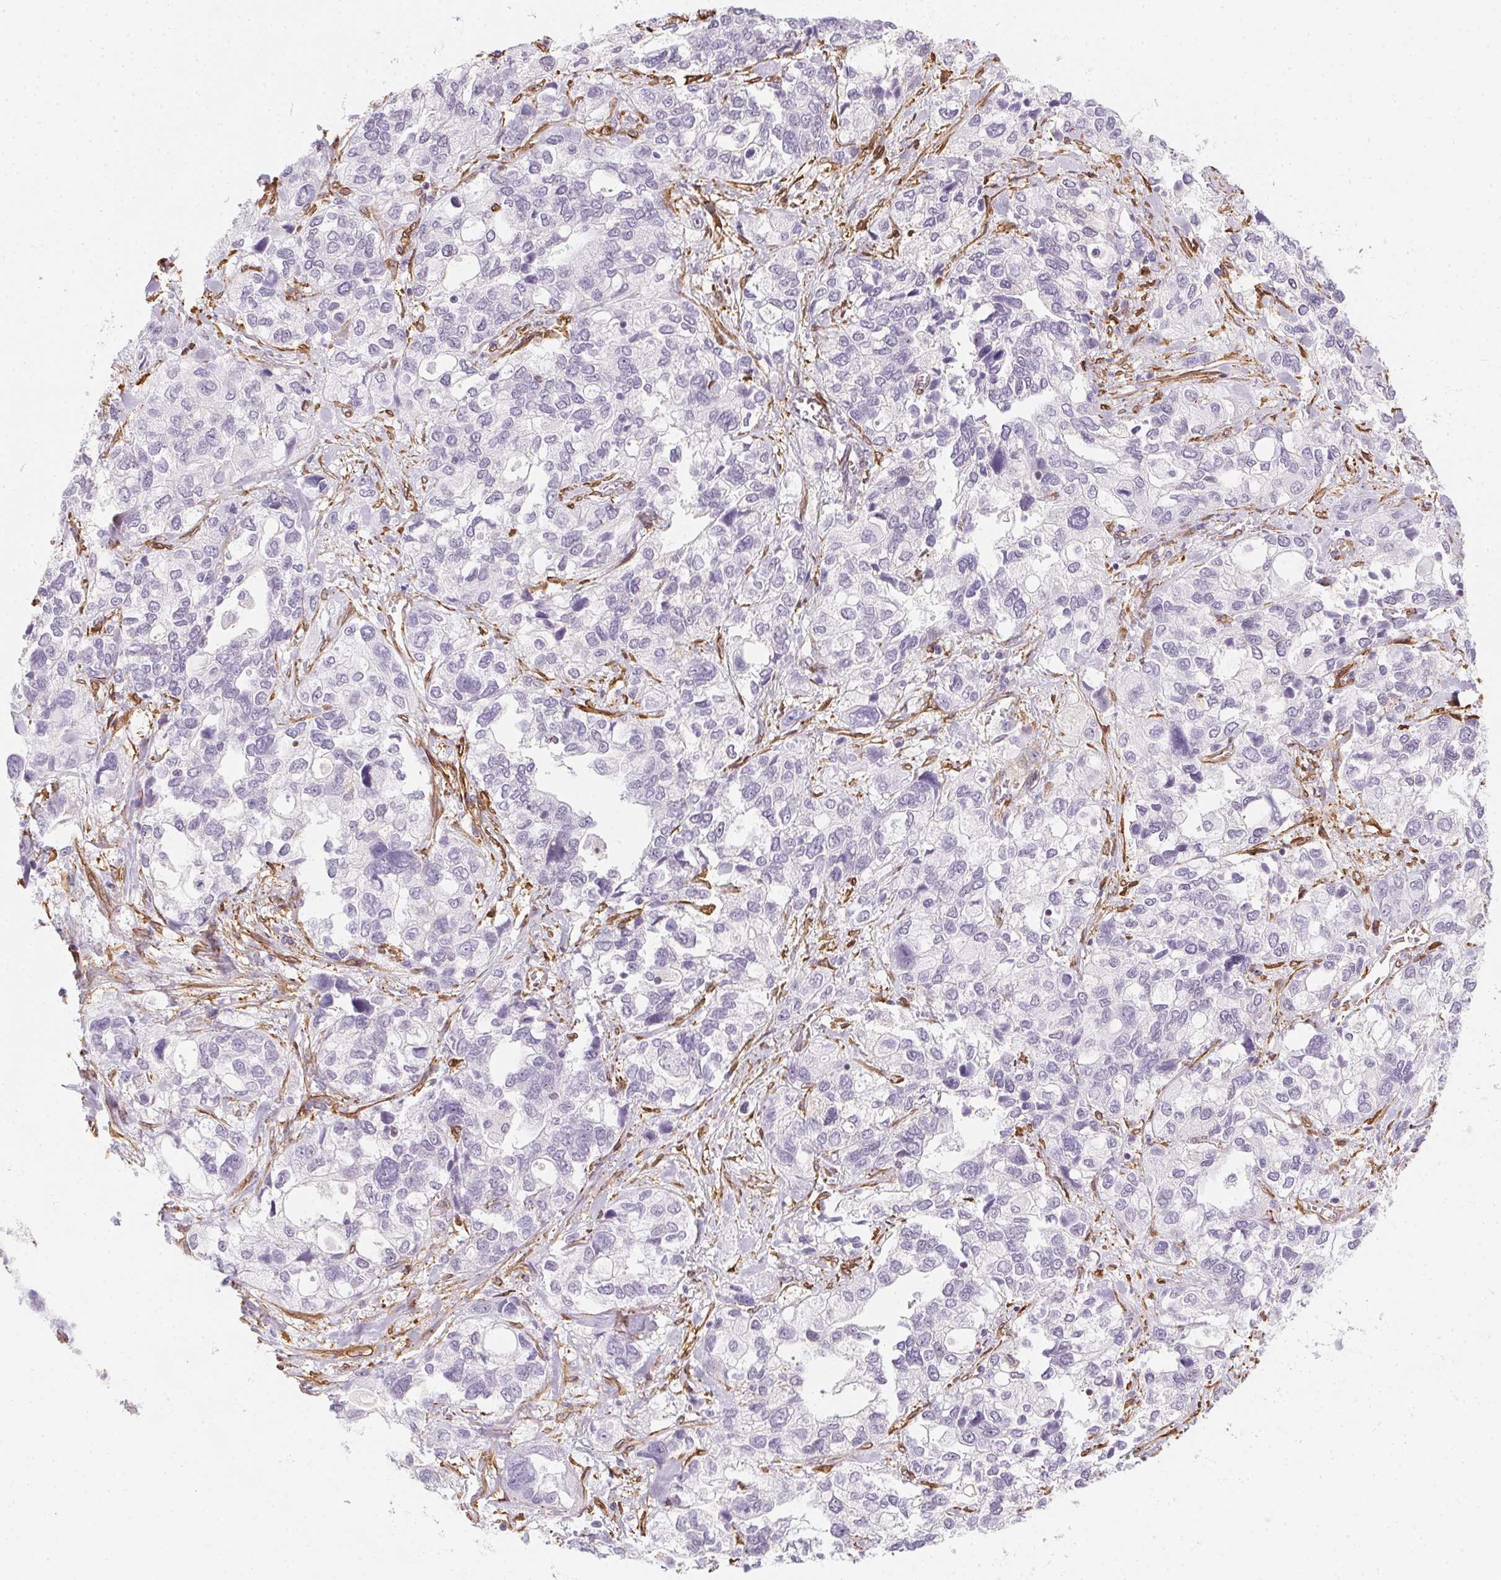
{"staining": {"intensity": "negative", "quantity": "none", "location": "none"}, "tissue": "stomach cancer", "cell_type": "Tumor cells", "image_type": "cancer", "snomed": [{"axis": "morphology", "description": "Adenocarcinoma, NOS"}, {"axis": "topography", "description": "Stomach, upper"}], "caption": "Immunohistochemistry (IHC) histopathology image of neoplastic tissue: stomach cancer (adenocarcinoma) stained with DAB exhibits no significant protein positivity in tumor cells.", "gene": "RSBN1", "patient": {"sex": "female", "age": 81}}